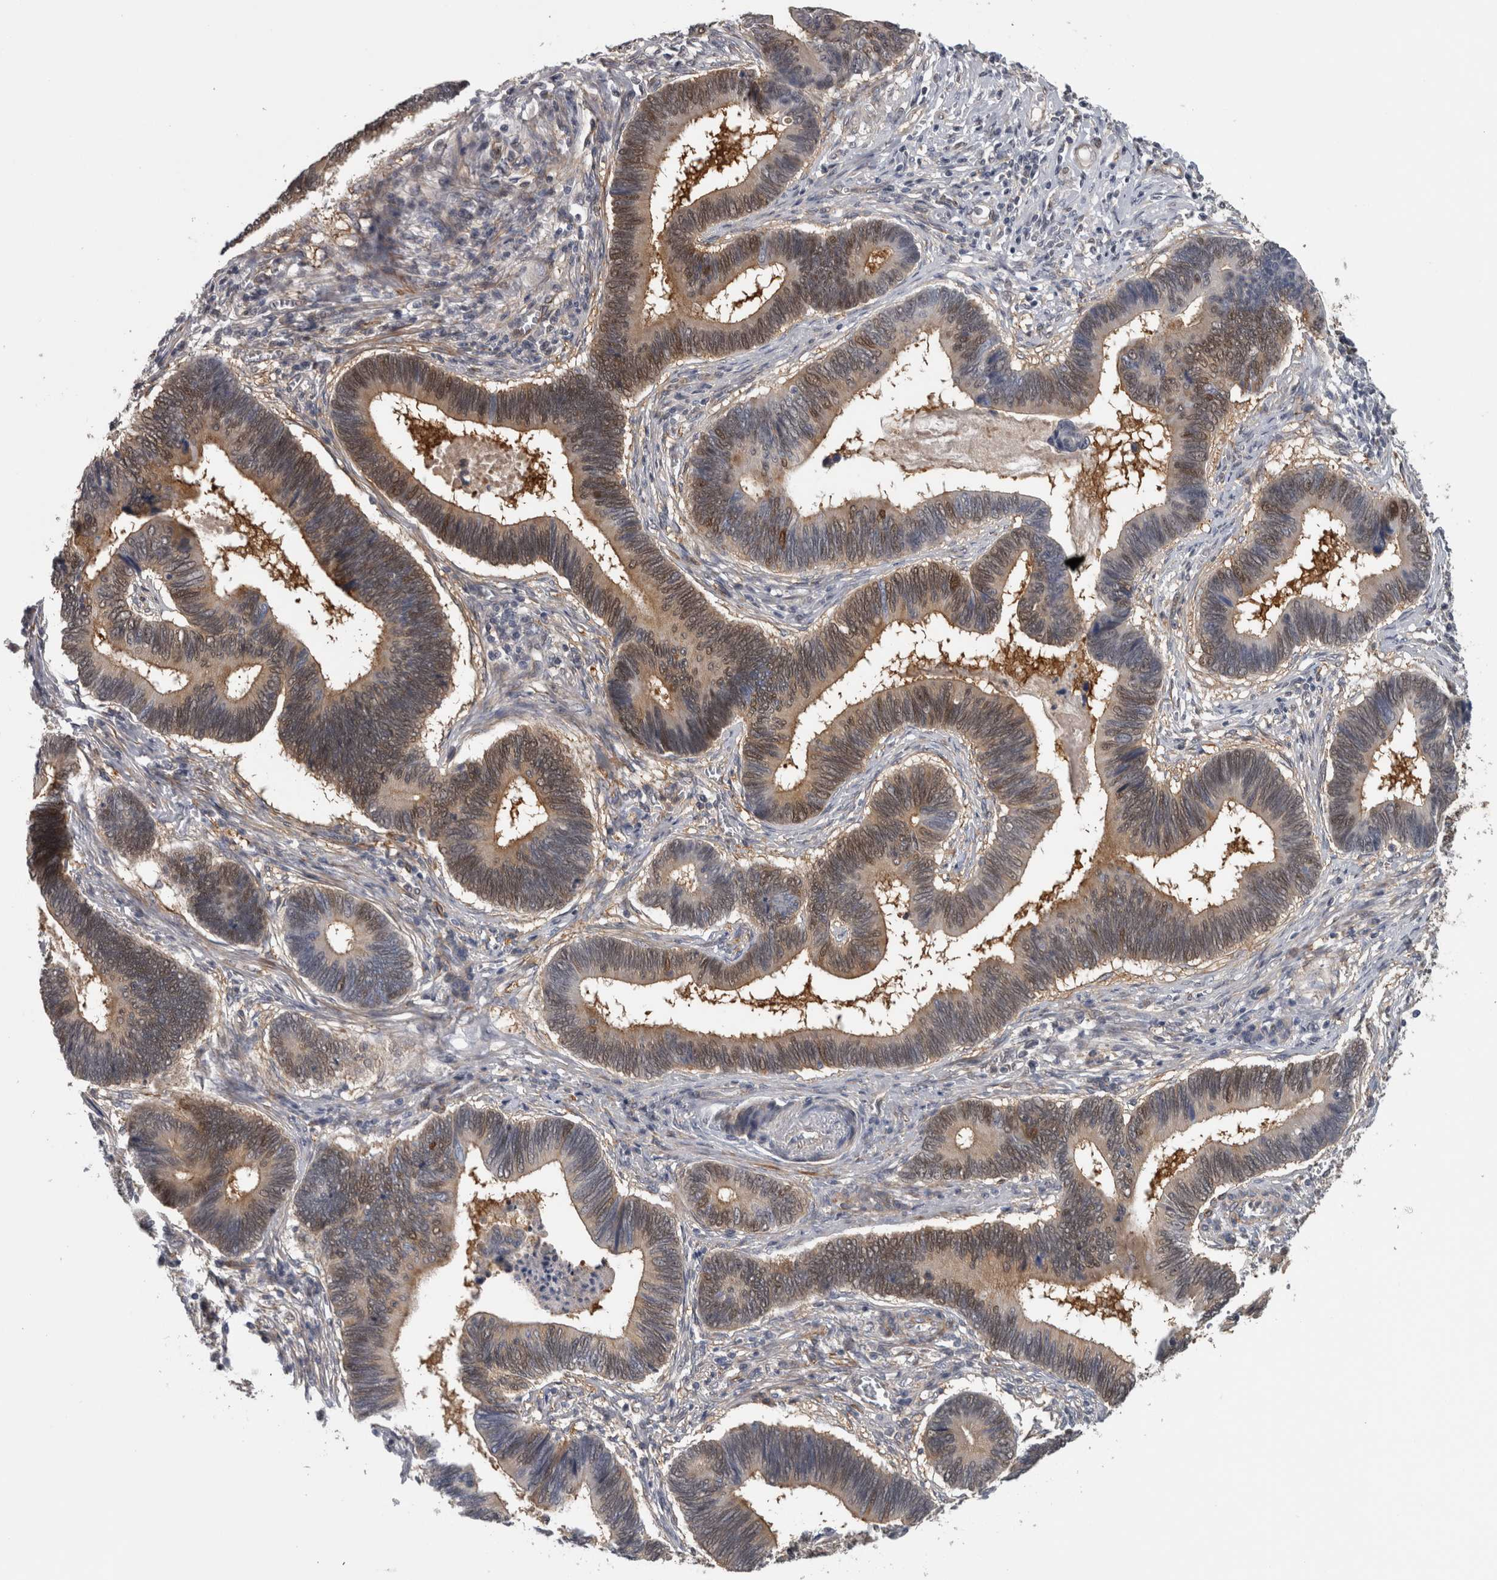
{"staining": {"intensity": "weak", "quantity": ">75%", "location": "cytoplasmic/membranous,nuclear"}, "tissue": "pancreatic cancer", "cell_type": "Tumor cells", "image_type": "cancer", "snomed": [{"axis": "morphology", "description": "Adenocarcinoma, NOS"}, {"axis": "topography", "description": "Pancreas"}], "caption": "Pancreatic cancer (adenocarcinoma) stained for a protein (brown) displays weak cytoplasmic/membranous and nuclear positive expression in approximately >75% of tumor cells.", "gene": "NAPRT", "patient": {"sex": "female", "age": 70}}